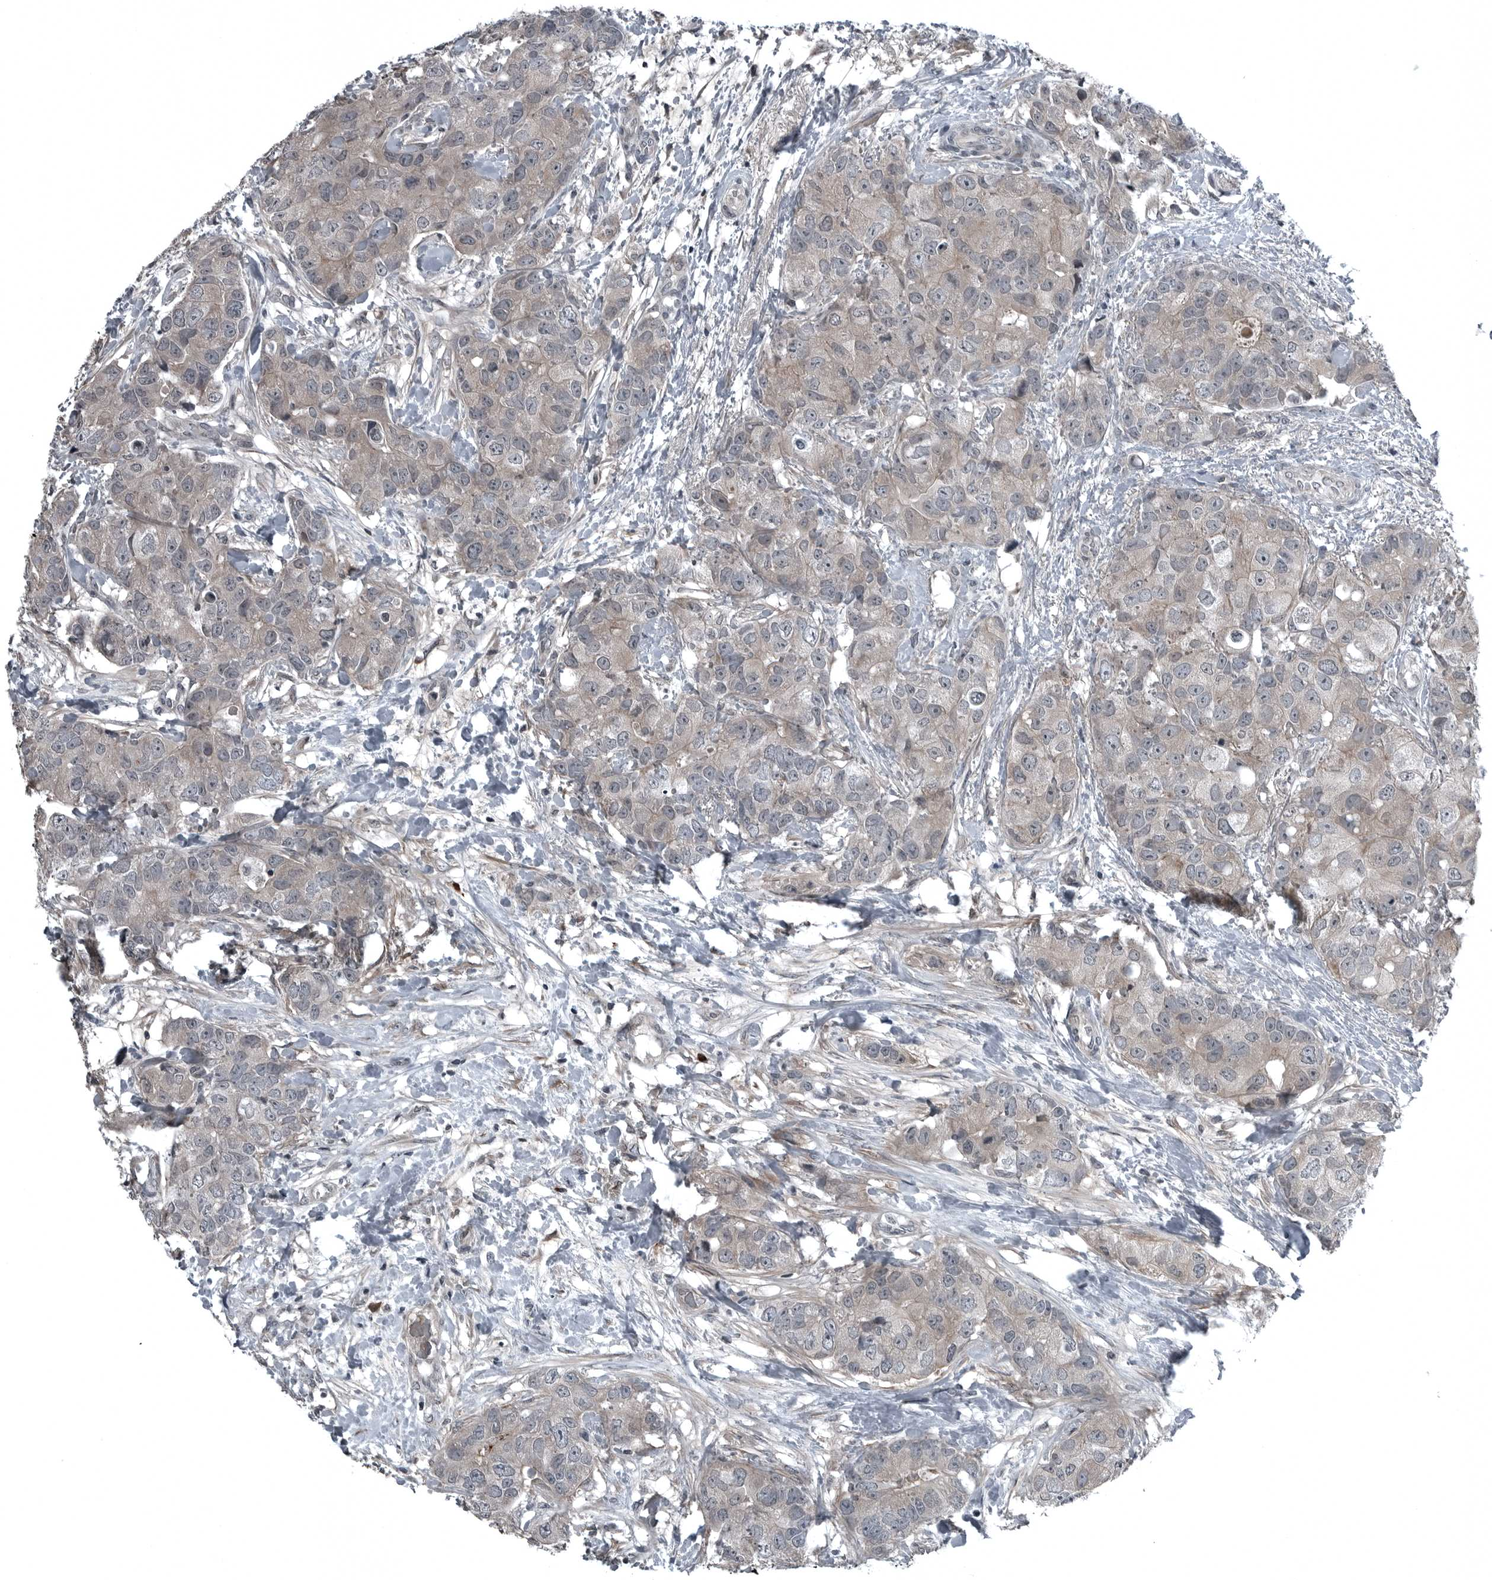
{"staining": {"intensity": "weak", "quantity": ">75%", "location": "cytoplasmic/membranous"}, "tissue": "breast cancer", "cell_type": "Tumor cells", "image_type": "cancer", "snomed": [{"axis": "morphology", "description": "Duct carcinoma"}, {"axis": "topography", "description": "Breast"}], "caption": "Immunohistochemistry (IHC) histopathology image of neoplastic tissue: breast cancer (intraductal carcinoma) stained using immunohistochemistry (IHC) displays low levels of weak protein expression localized specifically in the cytoplasmic/membranous of tumor cells, appearing as a cytoplasmic/membranous brown color.", "gene": "GAK", "patient": {"sex": "female", "age": 62}}